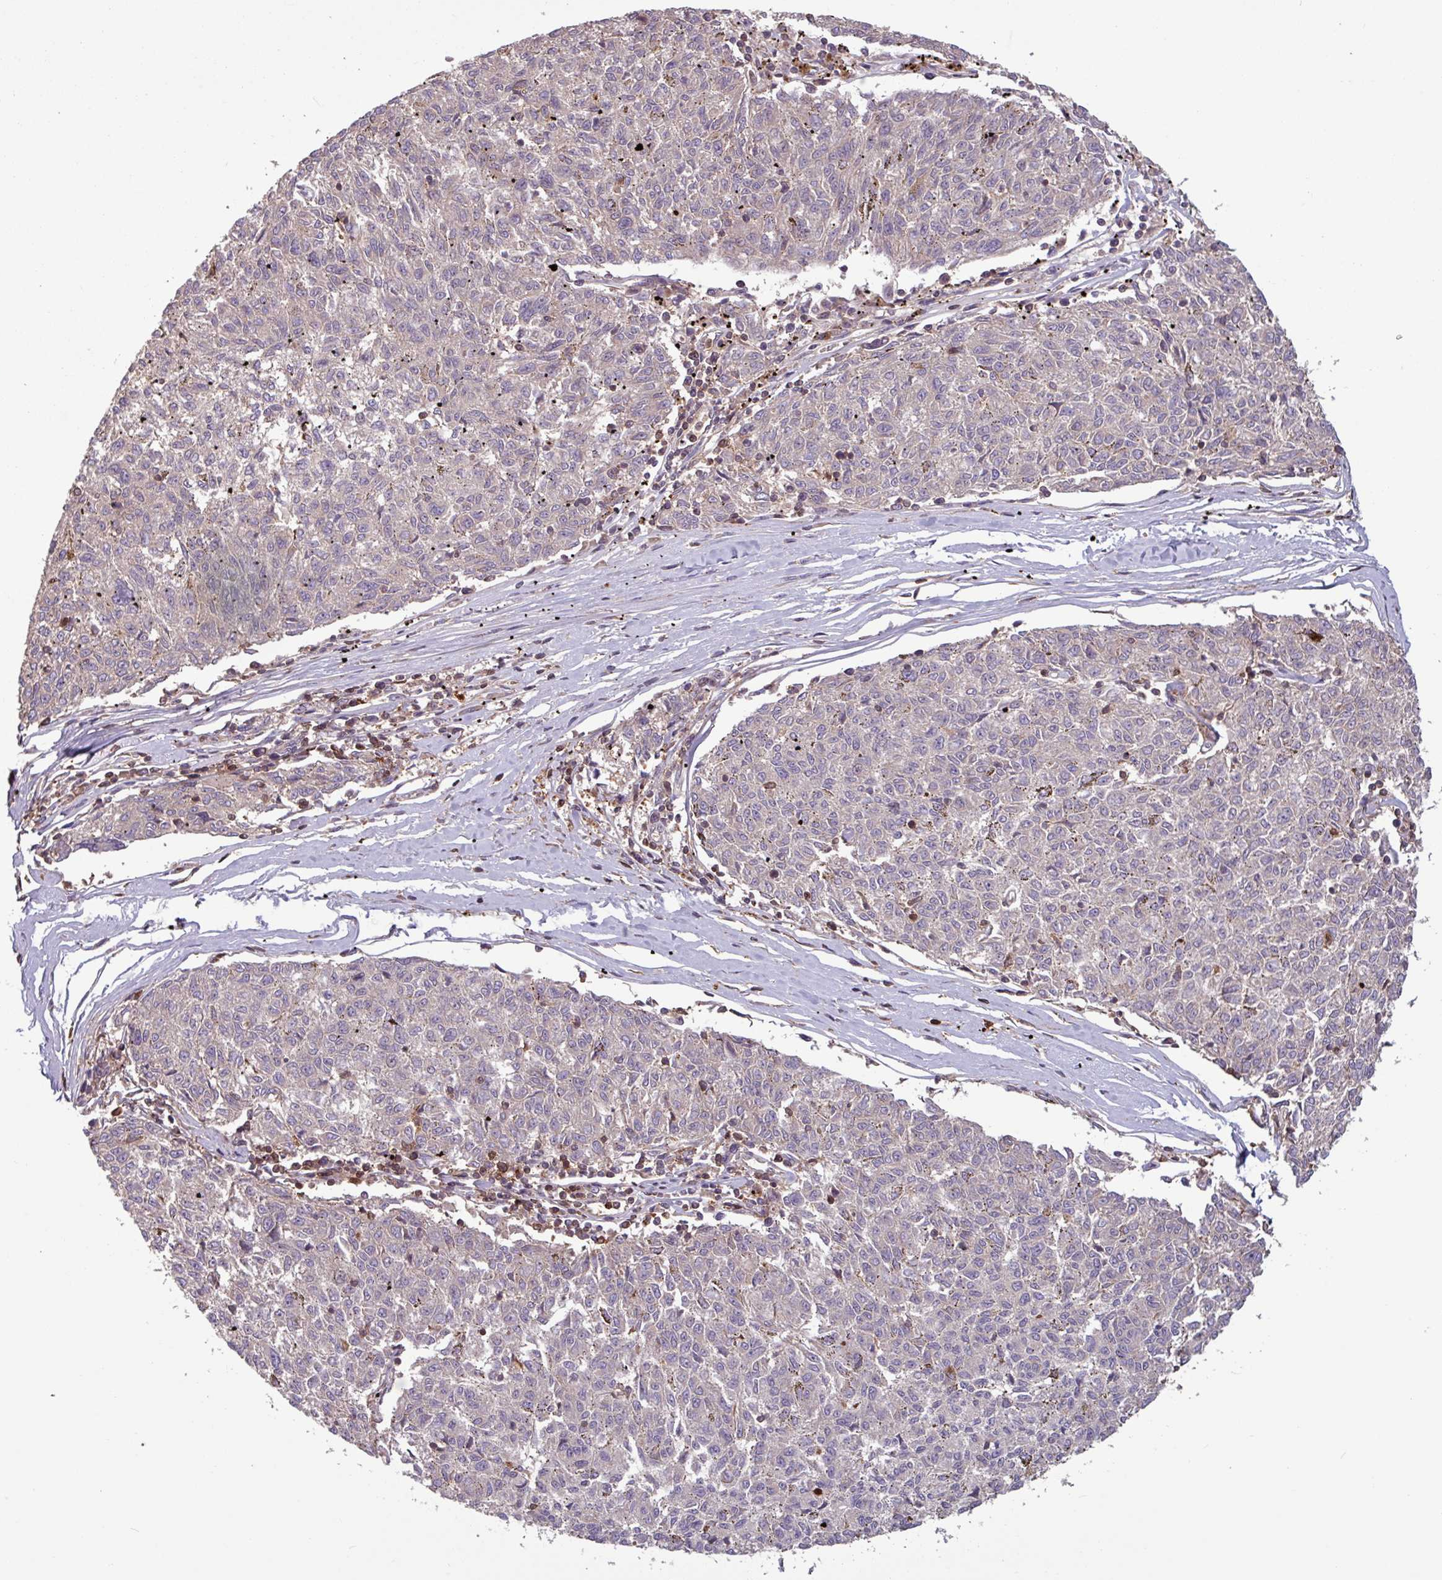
{"staining": {"intensity": "negative", "quantity": "none", "location": "none"}, "tissue": "melanoma", "cell_type": "Tumor cells", "image_type": "cancer", "snomed": [{"axis": "morphology", "description": "Malignant melanoma, NOS"}, {"axis": "topography", "description": "Skin"}], "caption": "Immunohistochemistry micrograph of malignant melanoma stained for a protein (brown), which exhibits no expression in tumor cells.", "gene": "SEC61G", "patient": {"sex": "female", "age": 72}}